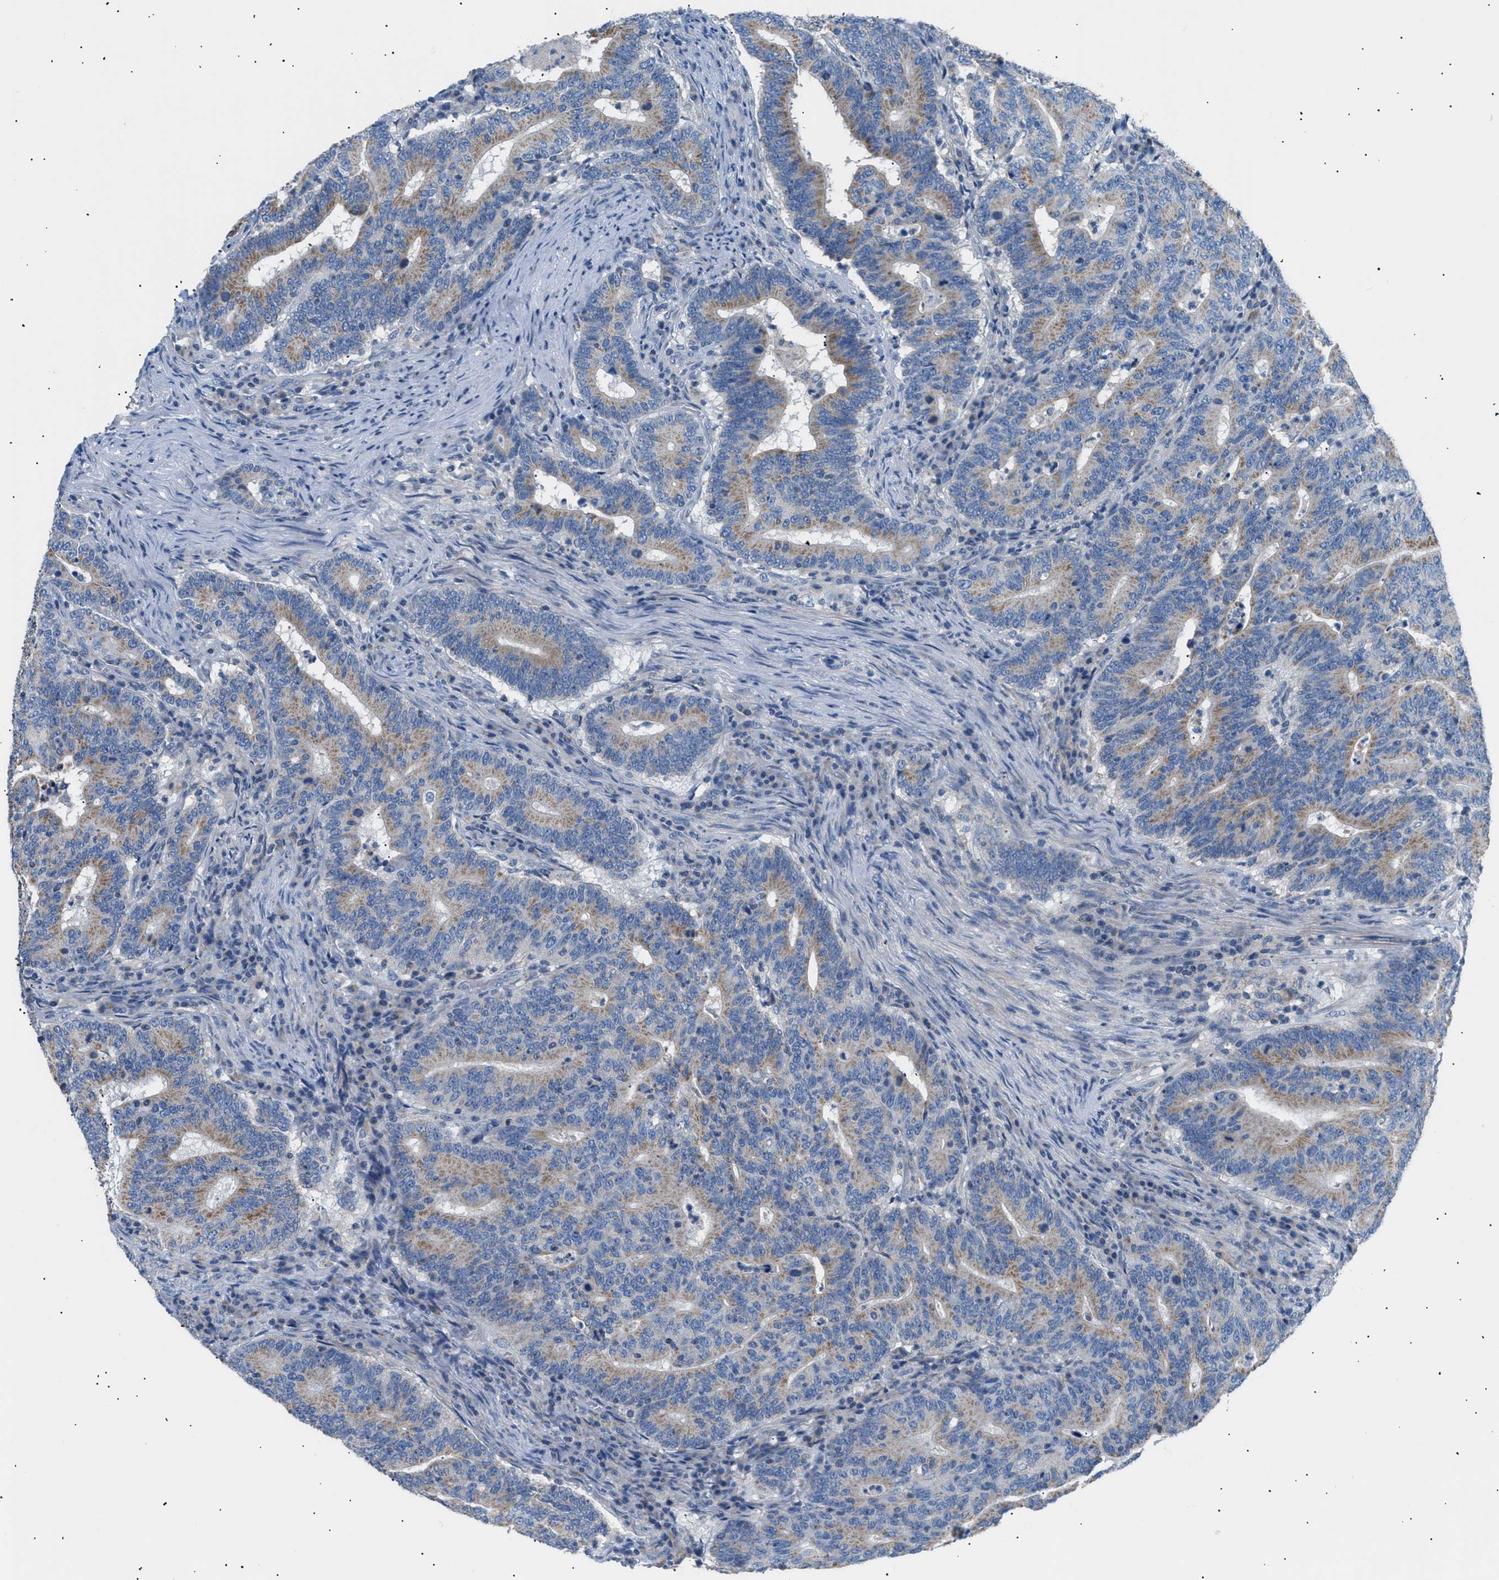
{"staining": {"intensity": "moderate", "quantity": ">75%", "location": "cytoplasmic/membranous"}, "tissue": "colorectal cancer", "cell_type": "Tumor cells", "image_type": "cancer", "snomed": [{"axis": "morphology", "description": "Adenocarcinoma, NOS"}, {"axis": "topography", "description": "Colon"}], "caption": "Colorectal cancer stained for a protein displays moderate cytoplasmic/membranous positivity in tumor cells.", "gene": "ILDR1", "patient": {"sex": "female", "age": 66}}